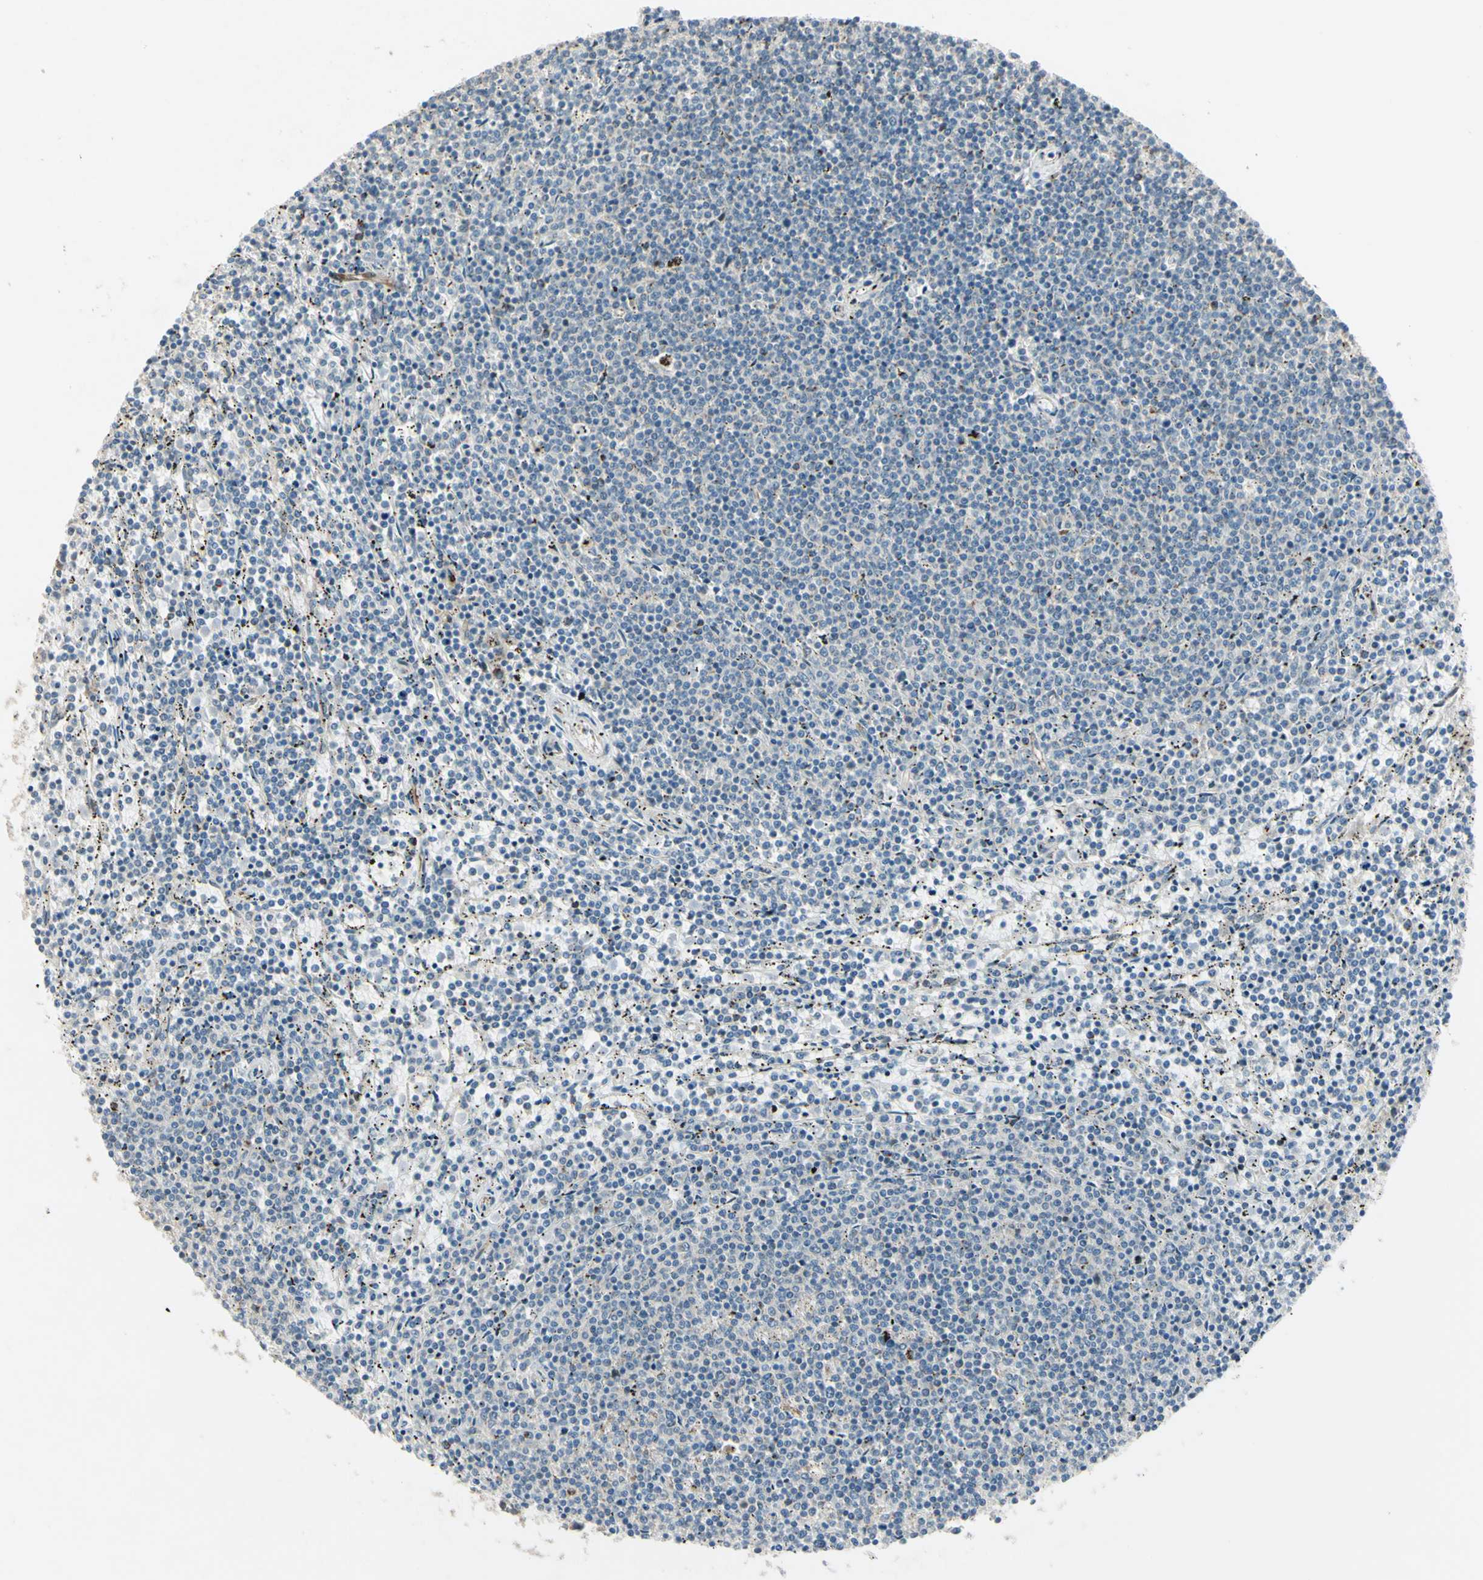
{"staining": {"intensity": "negative", "quantity": "none", "location": "none"}, "tissue": "lymphoma", "cell_type": "Tumor cells", "image_type": "cancer", "snomed": [{"axis": "morphology", "description": "Malignant lymphoma, non-Hodgkin's type, Low grade"}, {"axis": "topography", "description": "Spleen"}], "caption": "There is no significant staining in tumor cells of lymphoma.", "gene": "NDFIP1", "patient": {"sex": "female", "age": 50}}